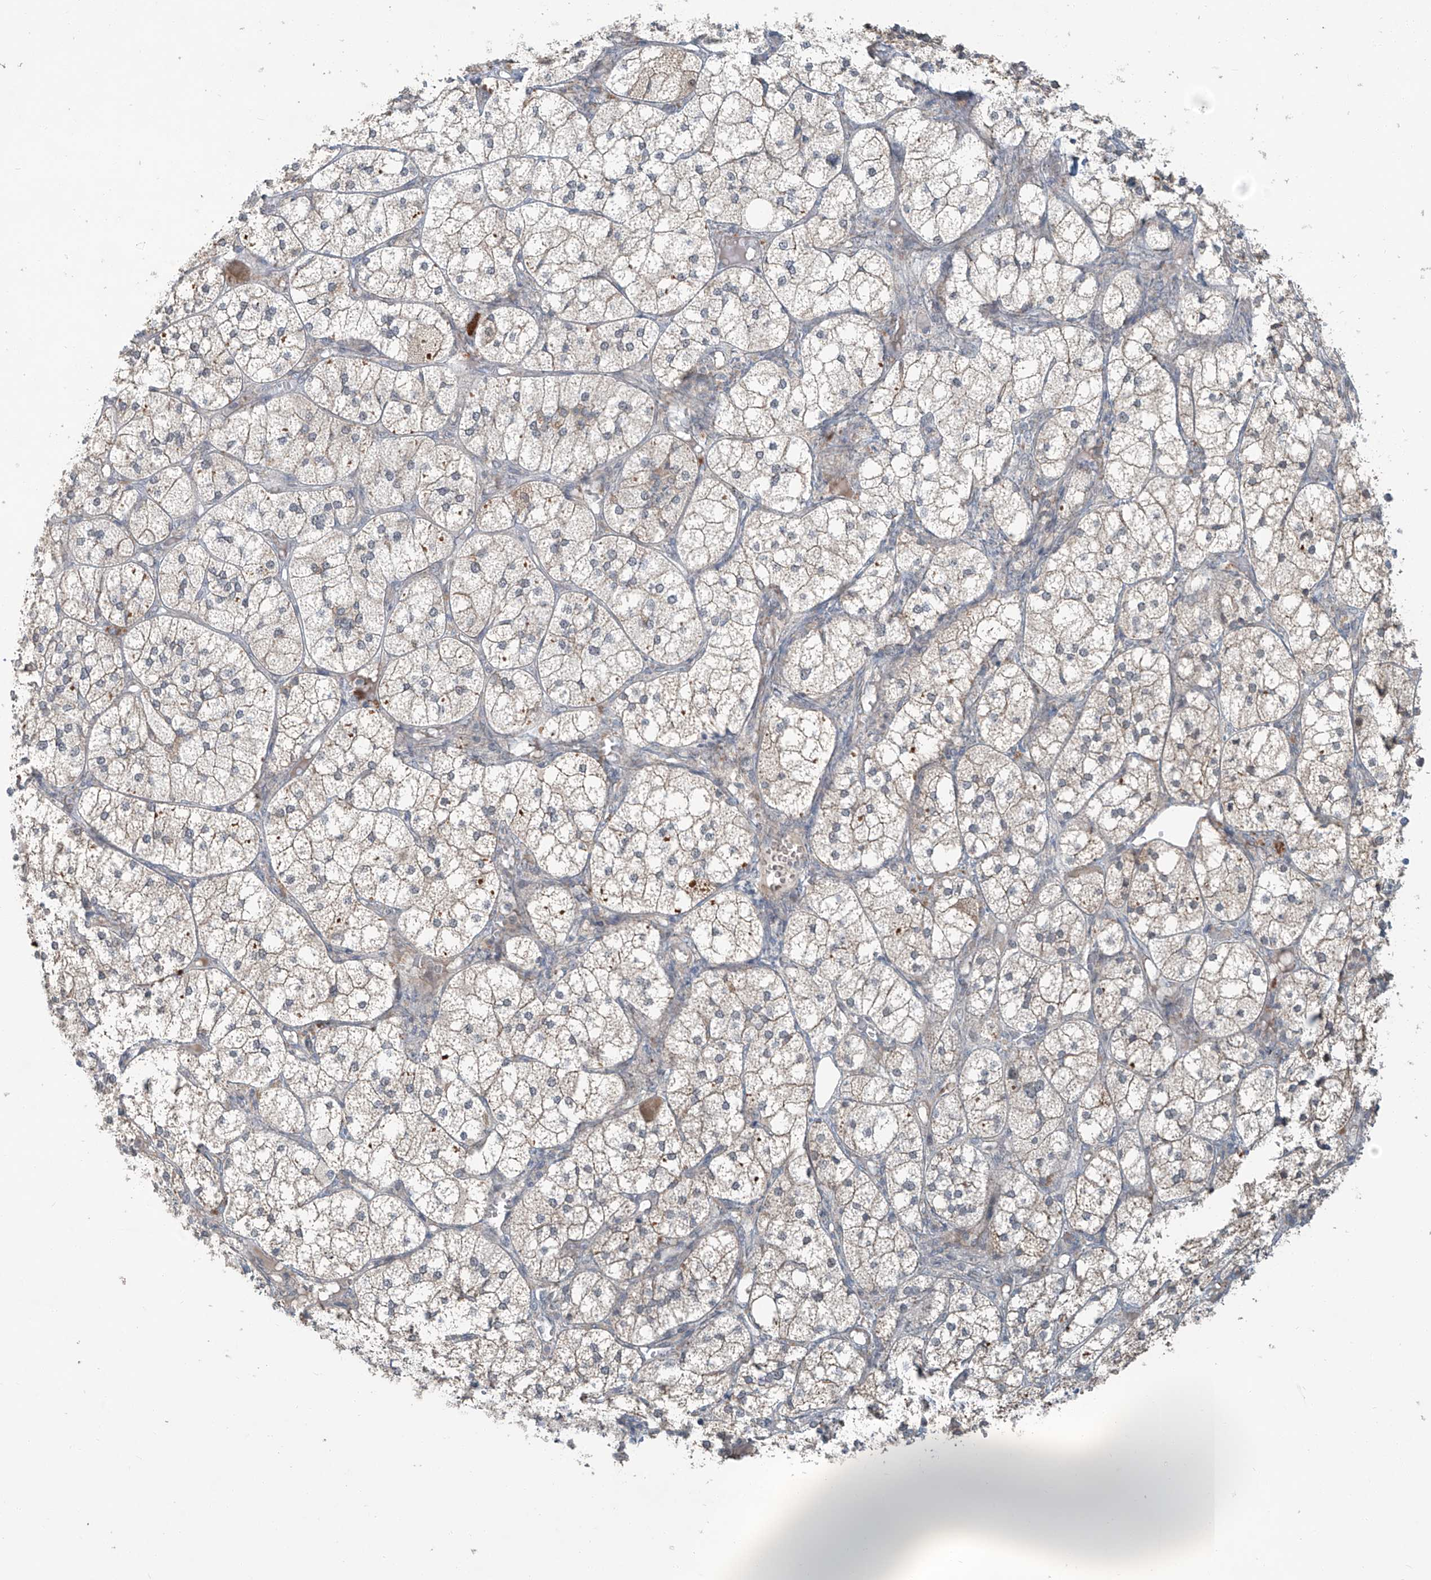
{"staining": {"intensity": "weak", "quantity": "25%-75%", "location": "cytoplasmic/membranous"}, "tissue": "adrenal gland", "cell_type": "Glandular cells", "image_type": "normal", "snomed": [{"axis": "morphology", "description": "Normal tissue, NOS"}, {"axis": "topography", "description": "Adrenal gland"}], "caption": "An immunohistochemistry micrograph of benign tissue is shown. Protein staining in brown labels weak cytoplasmic/membranous positivity in adrenal gland within glandular cells. The protein of interest is stained brown, and the nuclei are stained in blue (DAB IHC with brightfield microscopy, high magnification).", "gene": "ZNF16", "patient": {"sex": "female", "age": 61}}